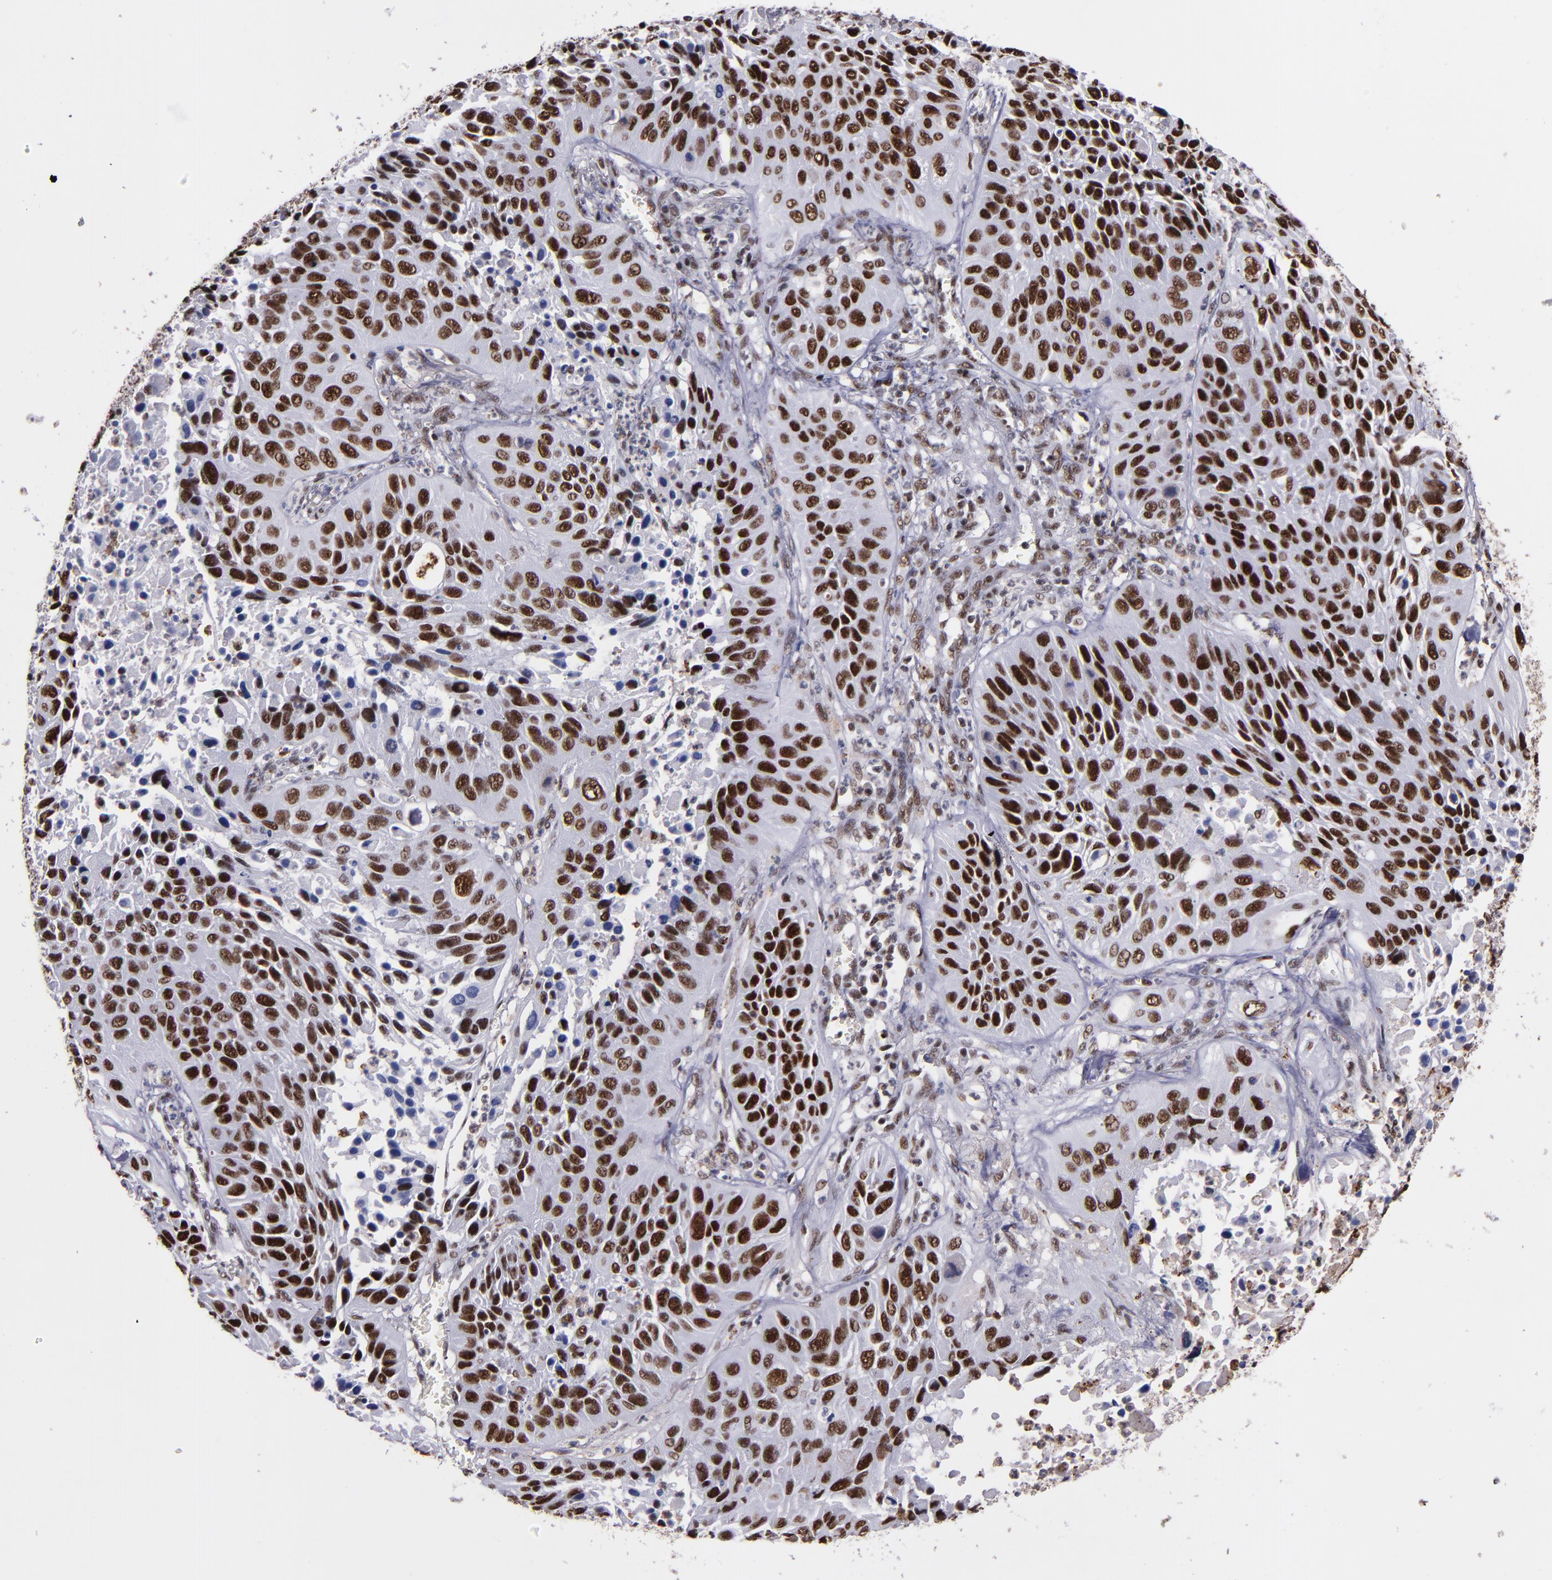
{"staining": {"intensity": "strong", "quantity": ">75%", "location": "nuclear"}, "tissue": "lung cancer", "cell_type": "Tumor cells", "image_type": "cancer", "snomed": [{"axis": "morphology", "description": "Squamous cell carcinoma, NOS"}, {"axis": "topography", "description": "Lung"}], "caption": "Immunohistochemistry staining of lung cancer, which shows high levels of strong nuclear staining in approximately >75% of tumor cells indicating strong nuclear protein staining. The staining was performed using DAB (brown) for protein detection and nuclei were counterstained in hematoxylin (blue).", "gene": "PPP4R3A", "patient": {"sex": "female", "age": 76}}